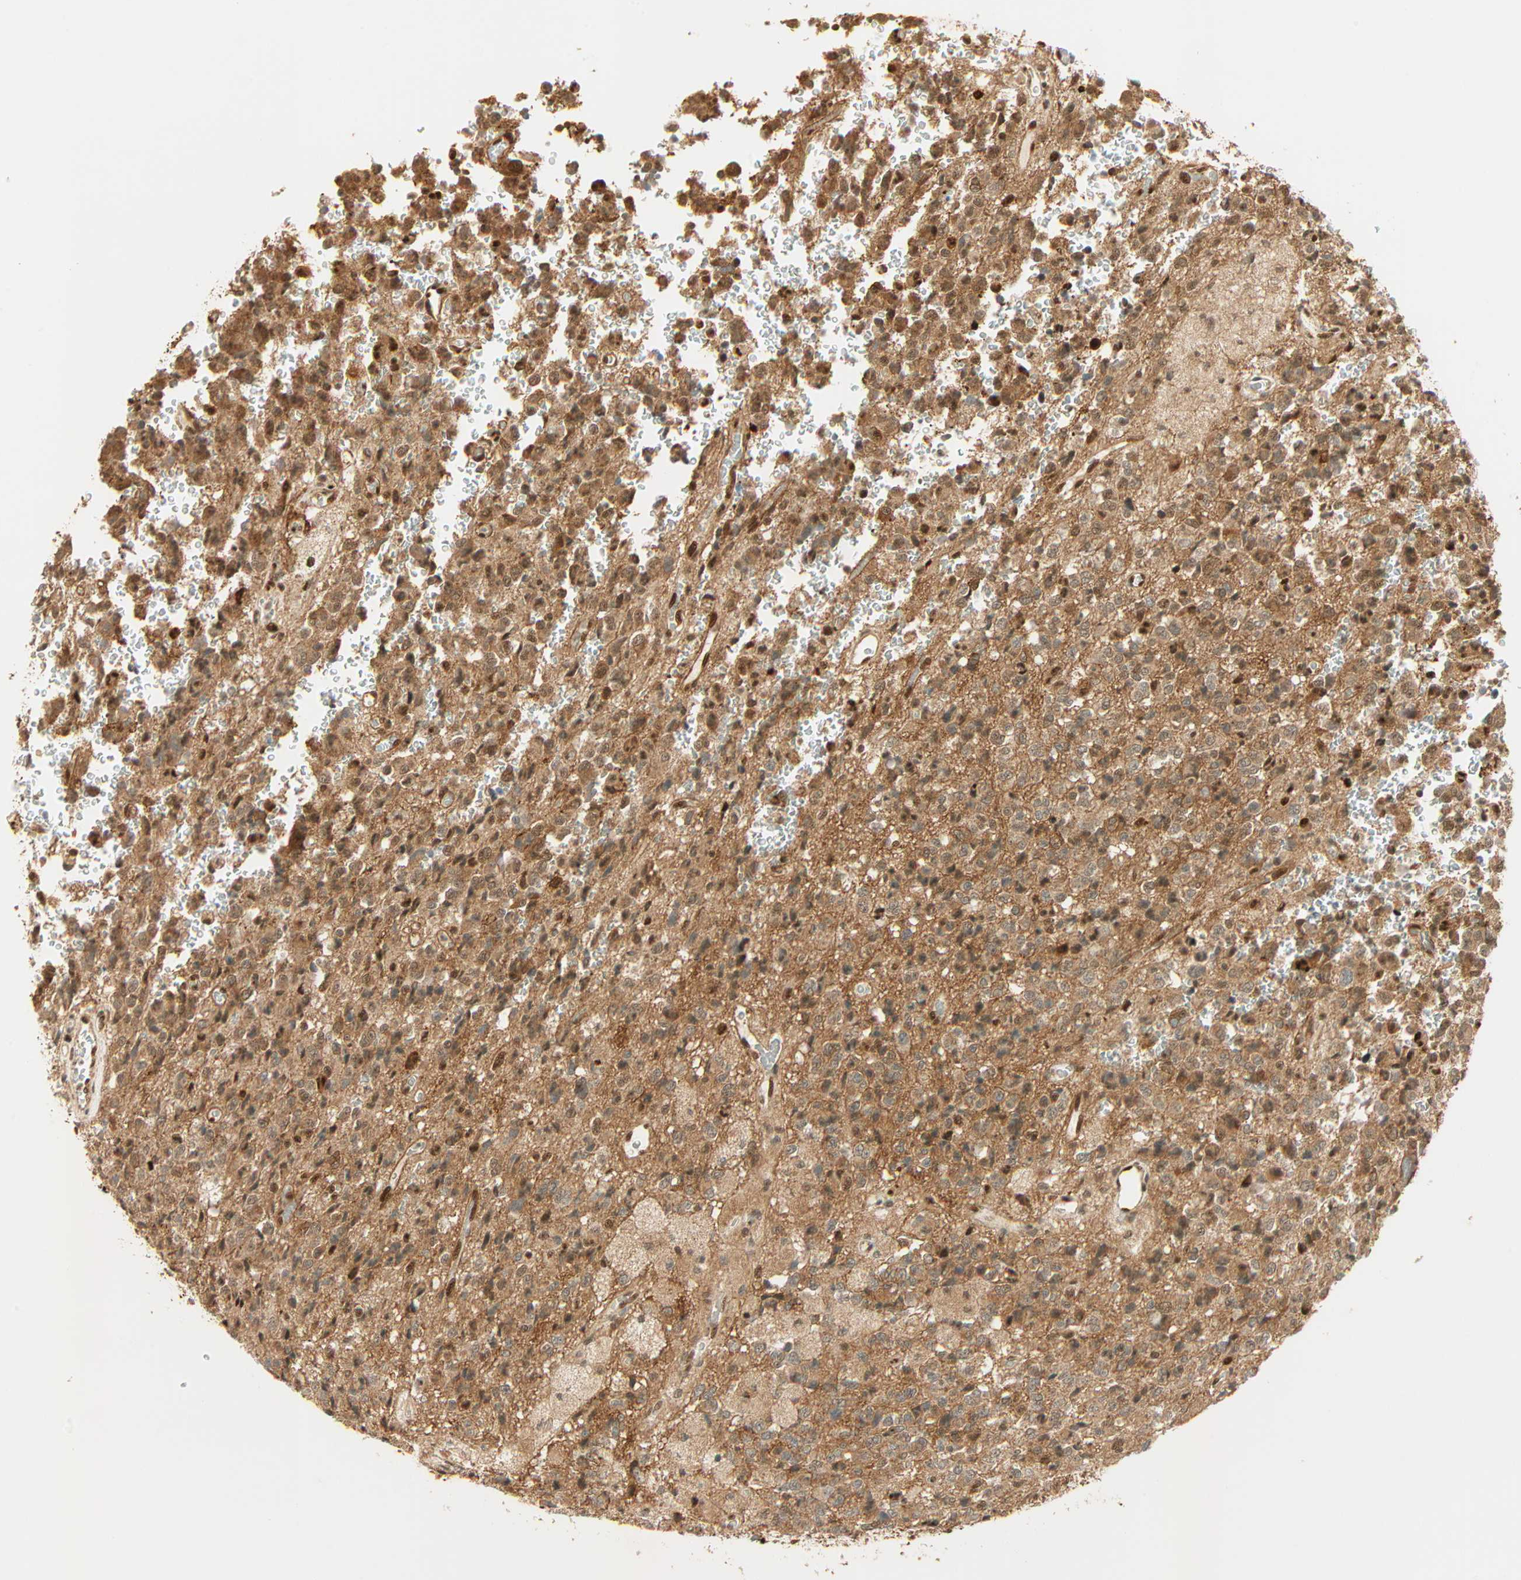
{"staining": {"intensity": "moderate", "quantity": ">75%", "location": "cytoplasmic/membranous,nuclear"}, "tissue": "glioma", "cell_type": "Tumor cells", "image_type": "cancer", "snomed": [{"axis": "morphology", "description": "Glioma, malignant, High grade"}, {"axis": "topography", "description": "pancreas cauda"}], "caption": "Immunohistochemical staining of glioma reveals medium levels of moderate cytoplasmic/membranous and nuclear protein expression in about >75% of tumor cells.", "gene": "PNPLA6", "patient": {"sex": "male", "age": 60}}